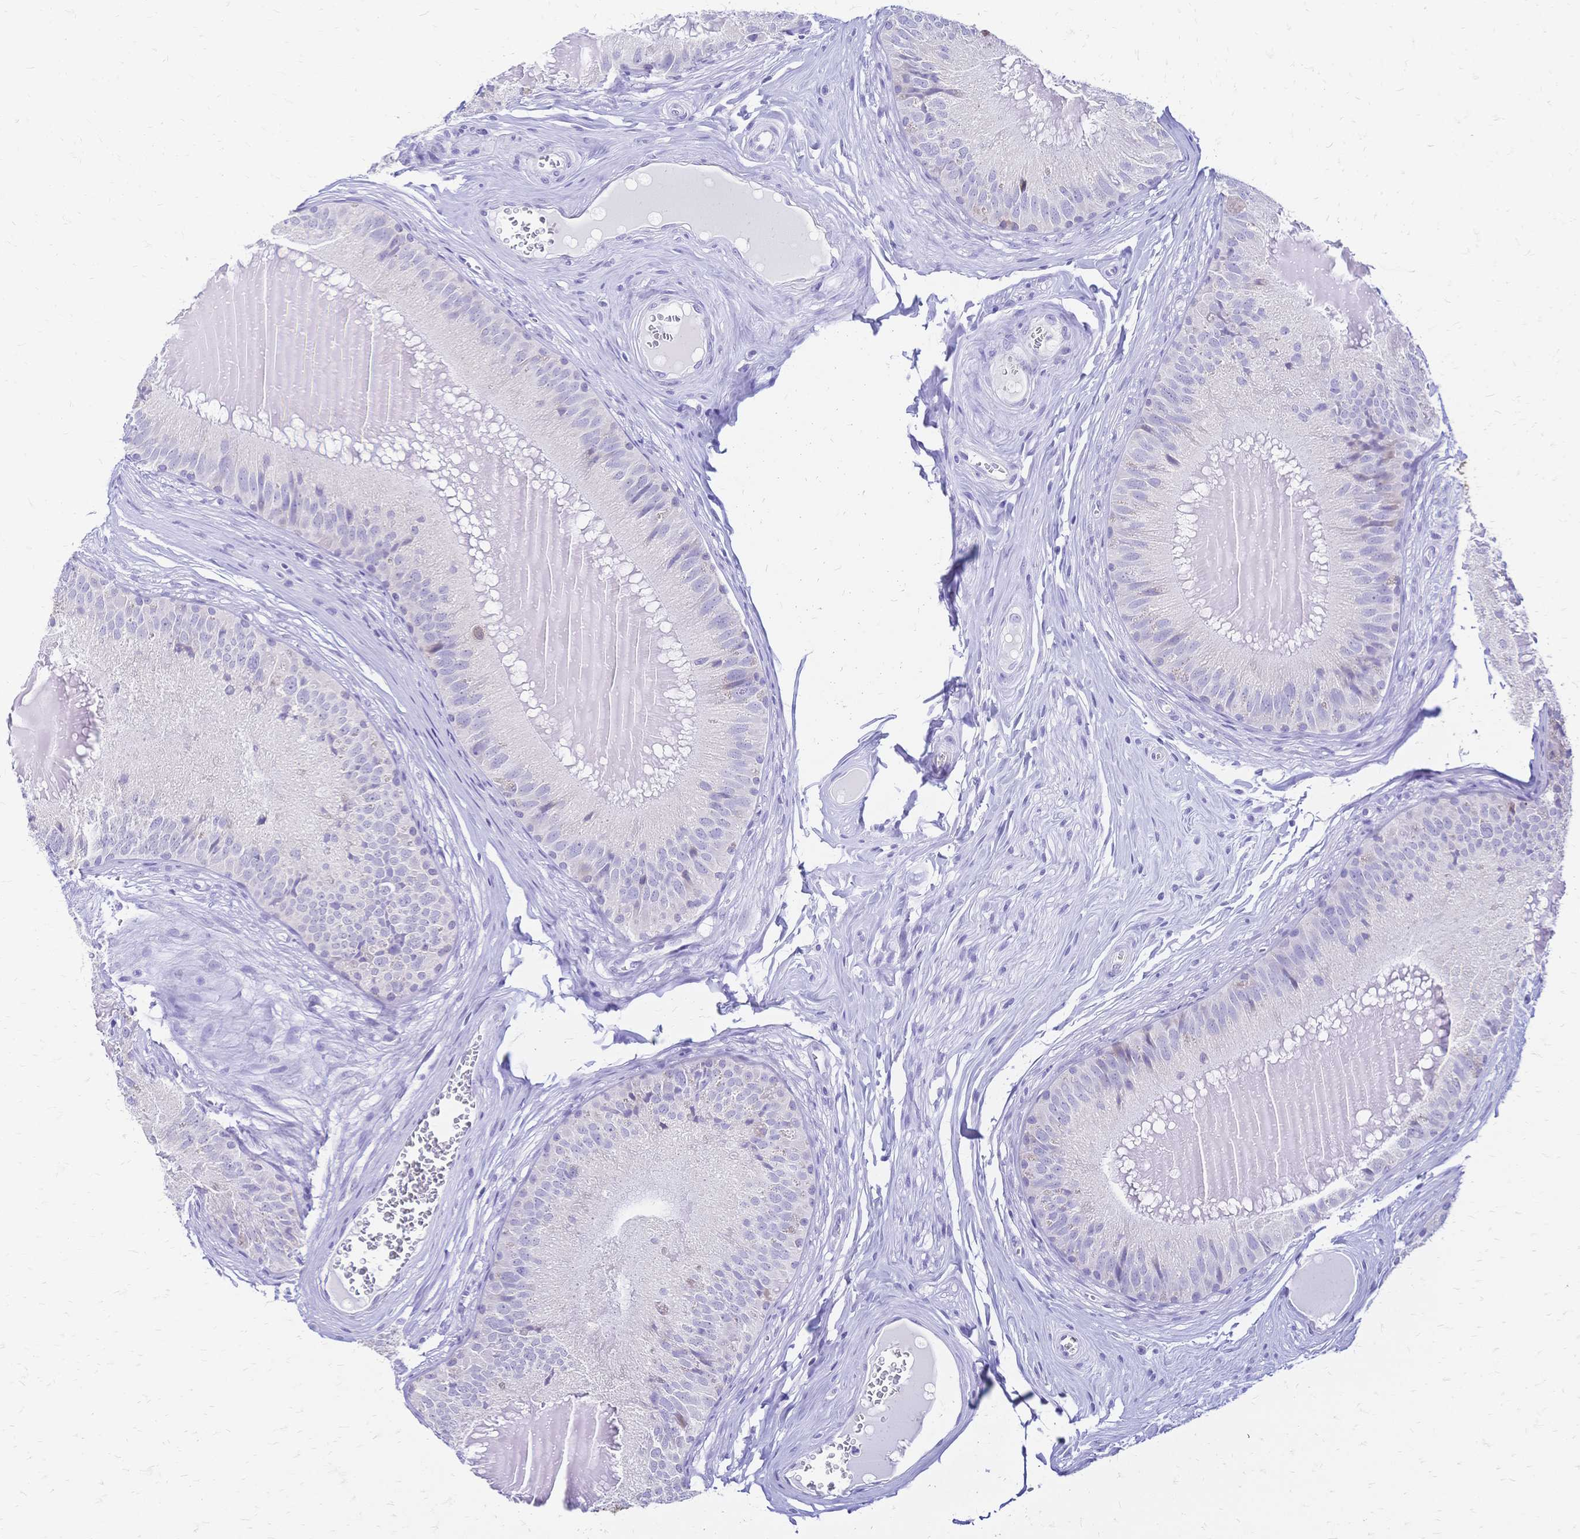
{"staining": {"intensity": "negative", "quantity": "none", "location": "none"}, "tissue": "epididymis", "cell_type": "Glandular cells", "image_type": "normal", "snomed": [{"axis": "morphology", "description": "Normal tissue, NOS"}, {"axis": "topography", "description": "Epididymis, spermatic cord, NOS"}], "caption": "Glandular cells show no significant positivity in unremarkable epididymis.", "gene": "GRB7", "patient": {"sex": "male", "age": 39}}